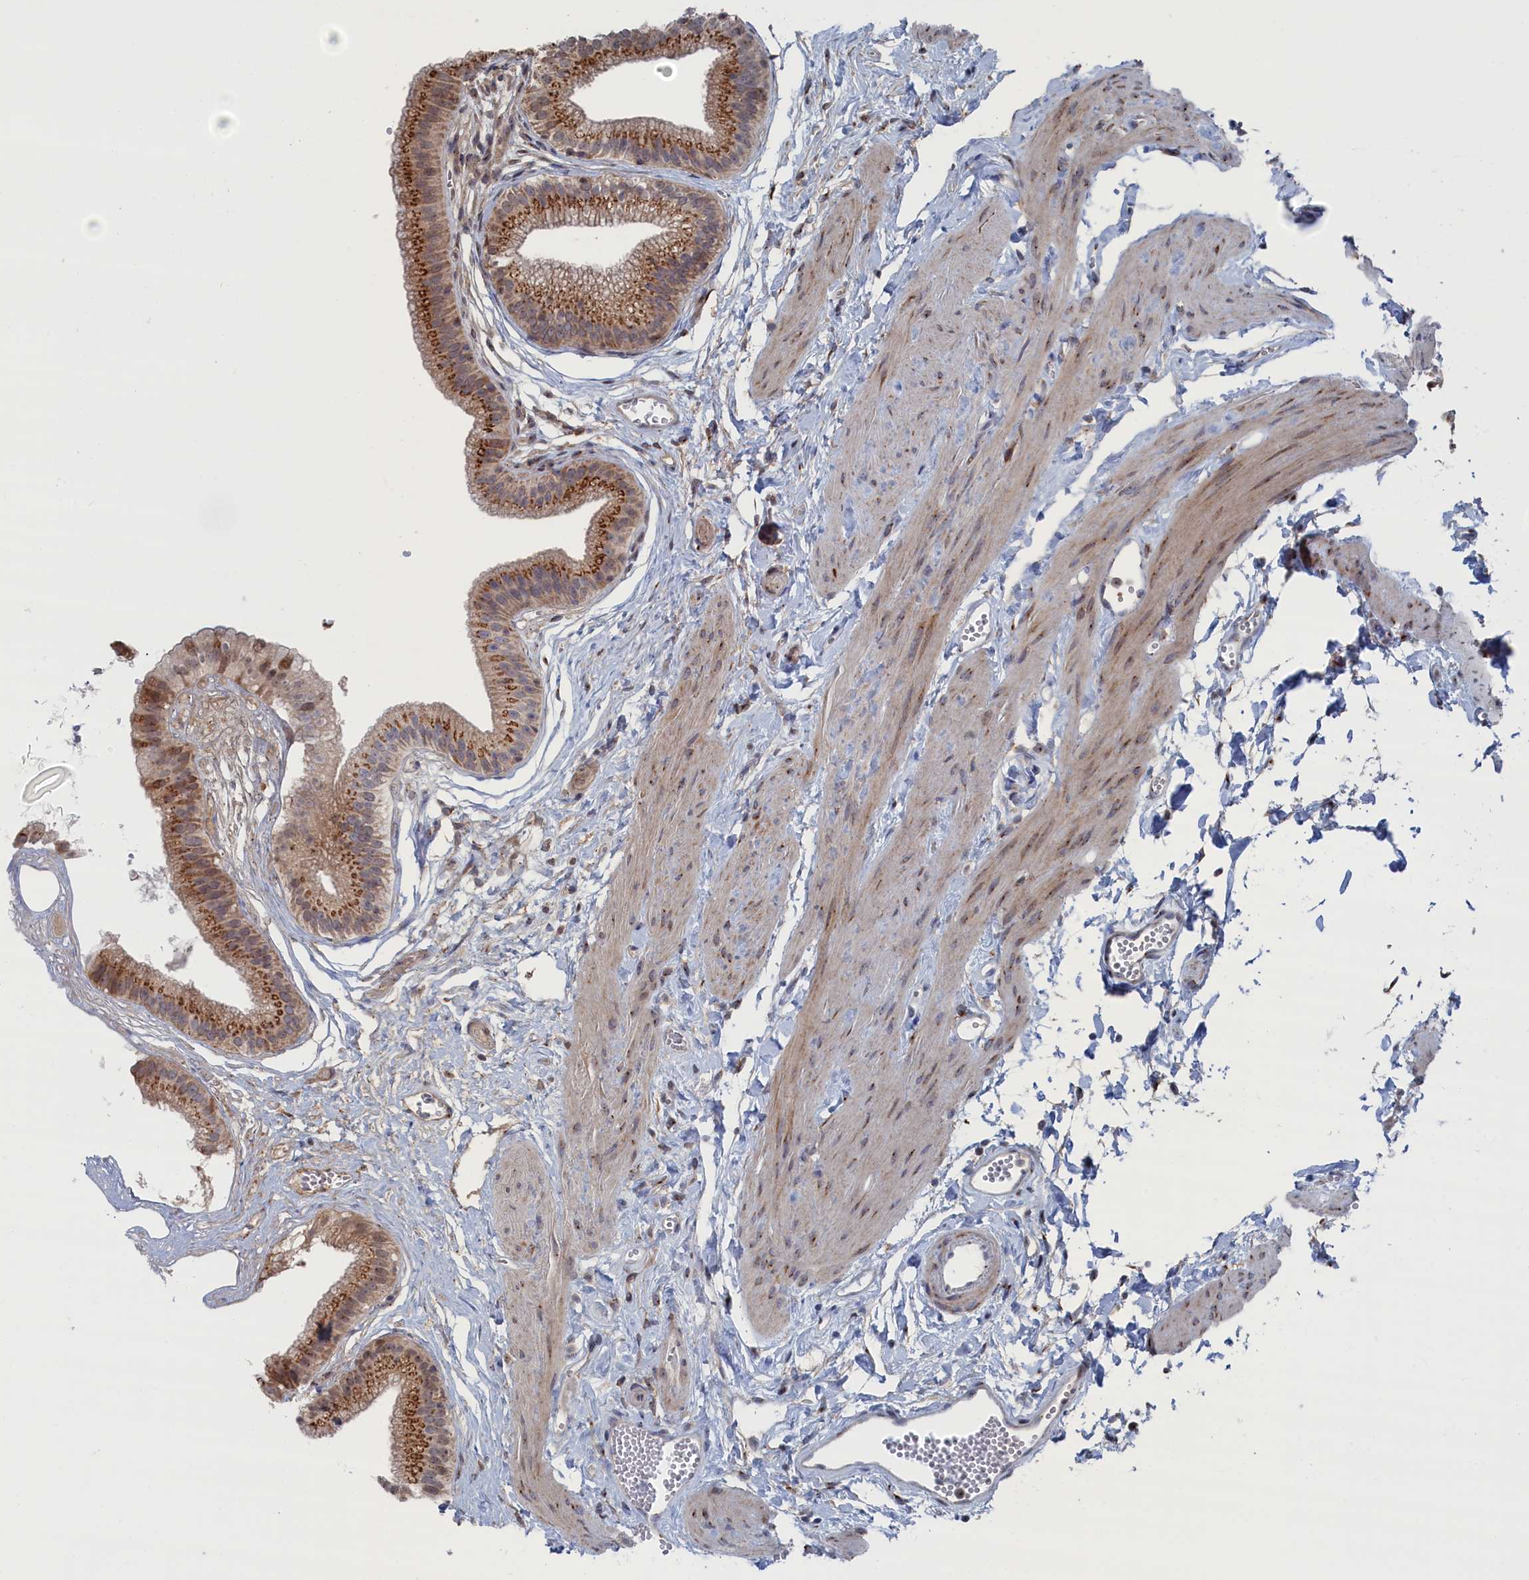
{"staining": {"intensity": "moderate", "quantity": ">75%", "location": "cytoplasmic/membranous"}, "tissue": "gallbladder", "cell_type": "Glandular cells", "image_type": "normal", "snomed": [{"axis": "morphology", "description": "Normal tissue, NOS"}, {"axis": "topography", "description": "Gallbladder"}], "caption": "Immunohistochemistry of benign human gallbladder exhibits medium levels of moderate cytoplasmic/membranous staining in approximately >75% of glandular cells. (DAB IHC, brown staining for protein, blue staining for nuclei).", "gene": "IRX1", "patient": {"sex": "female", "age": 54}}